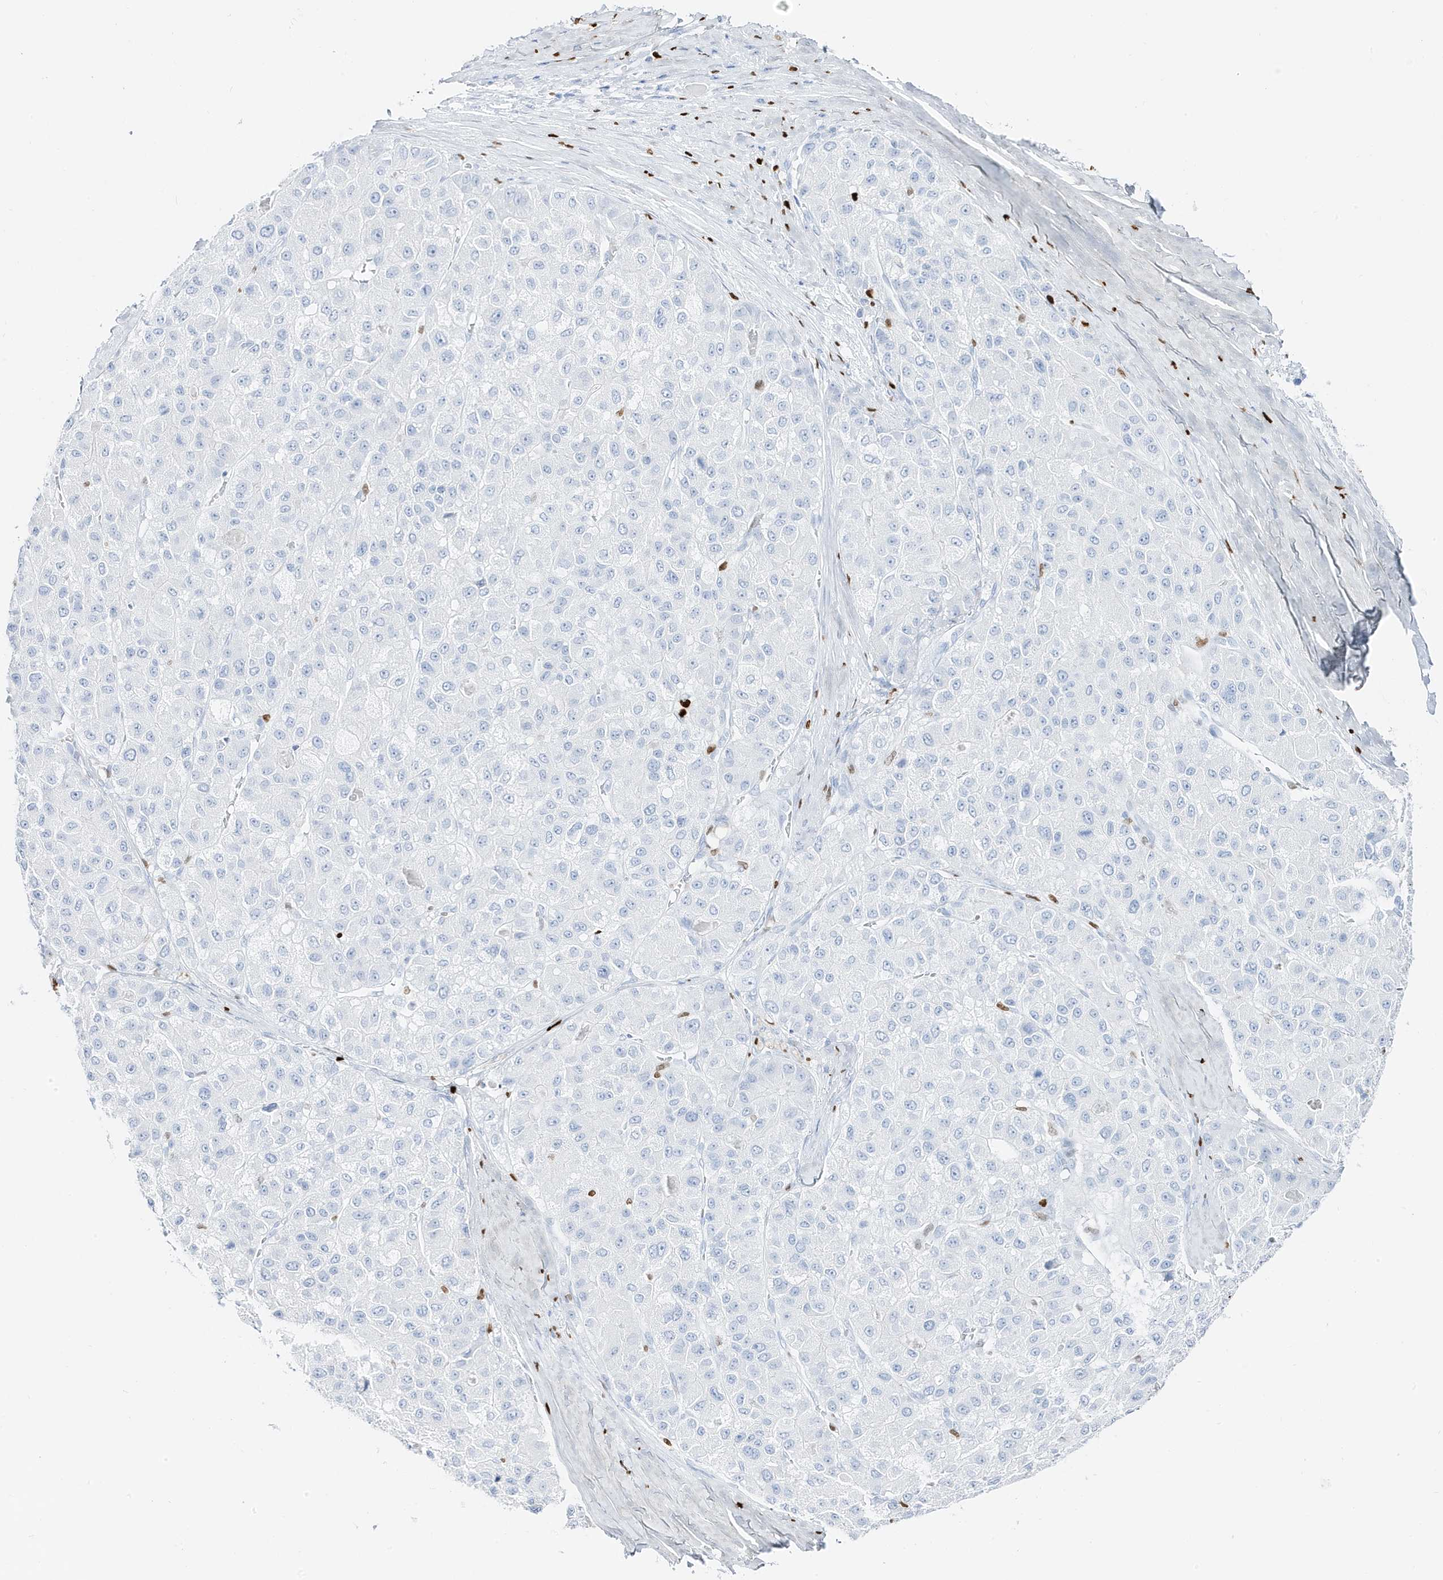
{"staining": {"intensity": "negative", "quantity": "none", "location": "none"}, "tissue": "liver cancer", "cell_type": "Tumor cells", "image_type": "cancer", "snomed": [{"axis": "morphology", "description": "Carcinoma, Hepatocellular, NOS"}, {"axis": "topography", "description": "Liver"}], "caption": "High power microscopy micrograph of an IHC micrograph of liver cancer (hepatocellular carcinoma), revealing no significant expression in tumor cells.", "gene": "MNDA", "patient": {"sex": "male", "age": 80}}